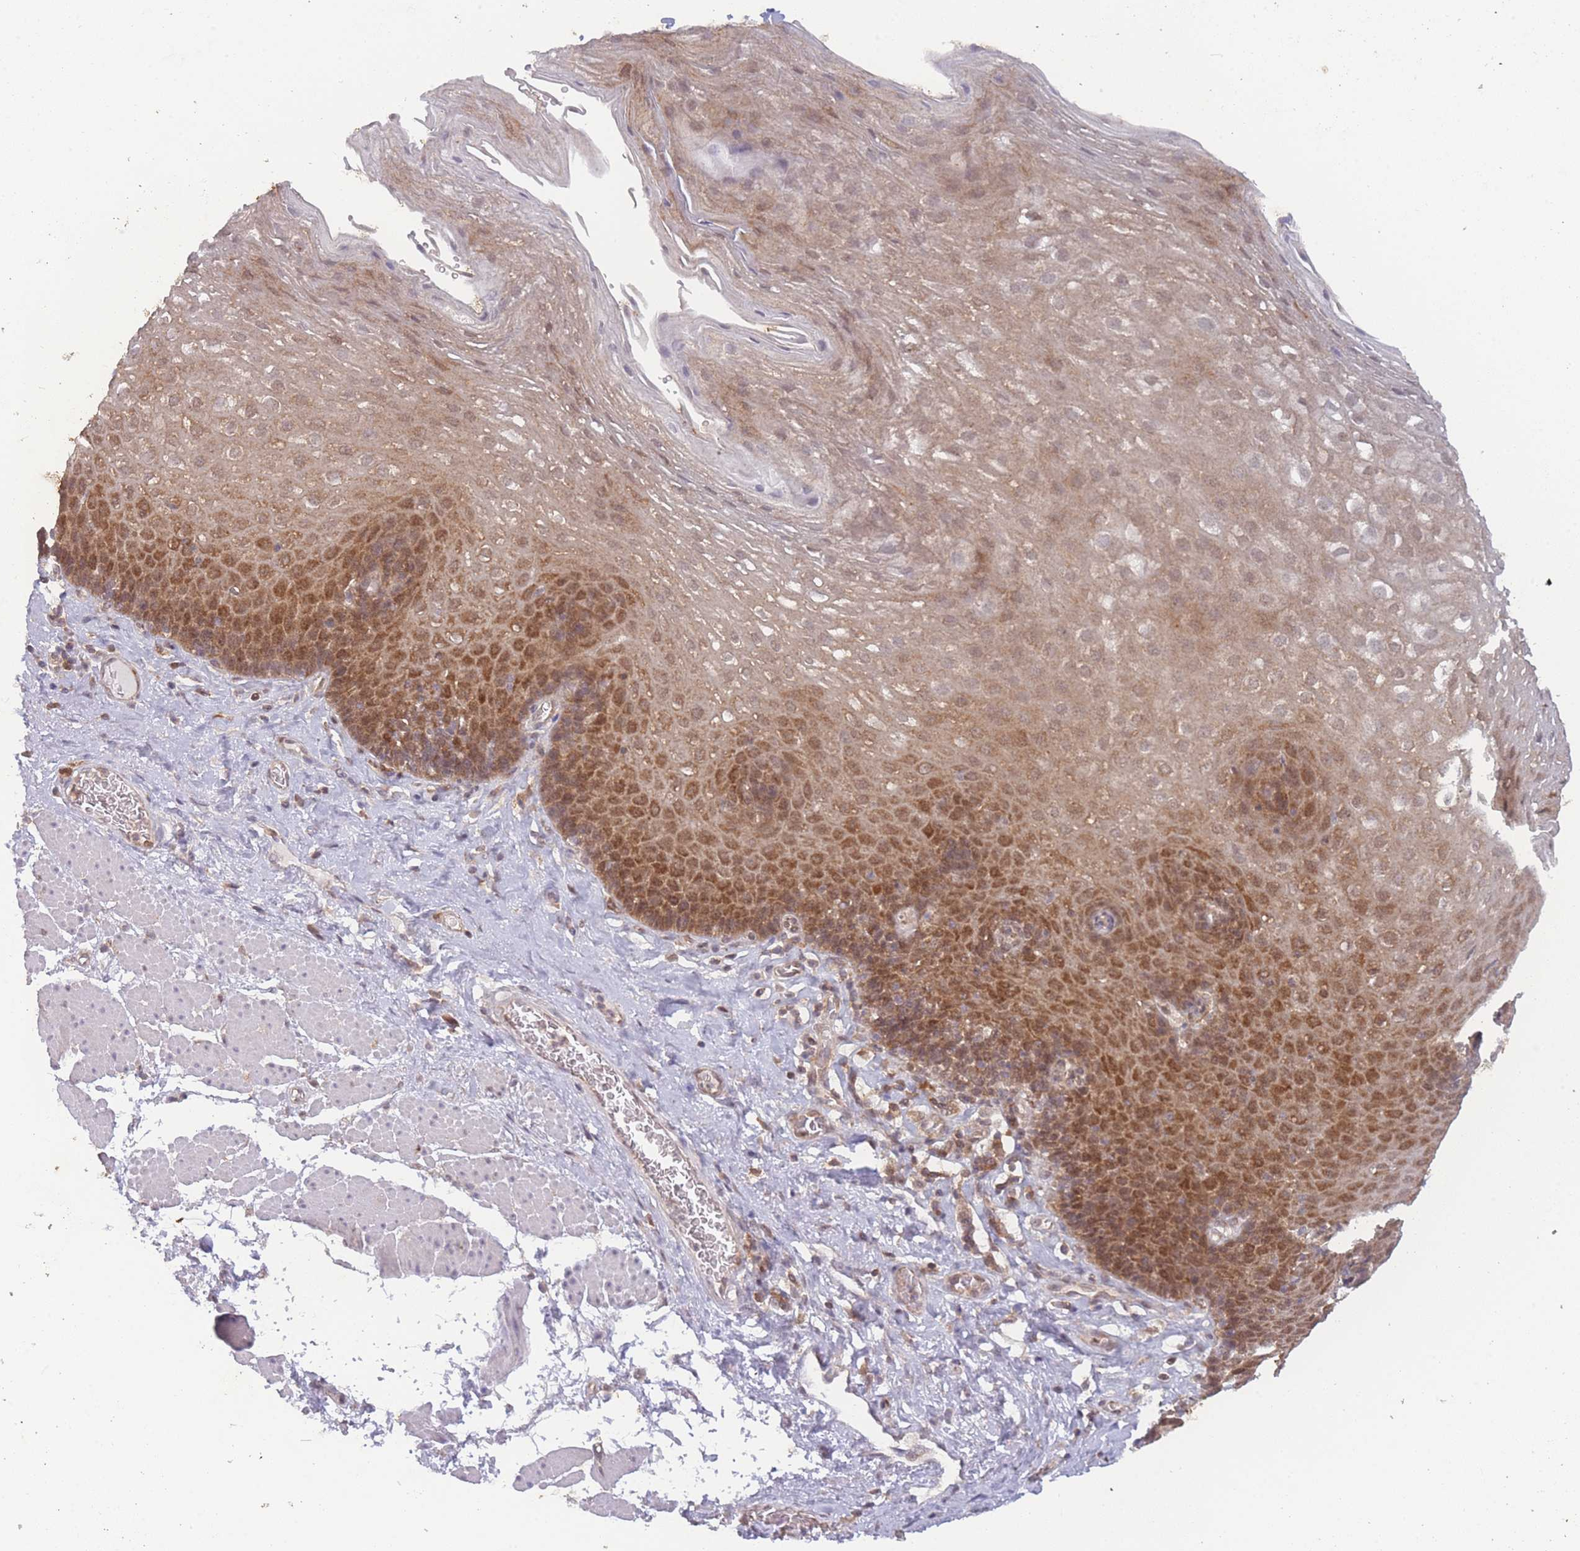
{"staining": {"intensity": "strong", "quantity": ">75%", "location": "cytoplasmic/membranous,nuclear"}, "tissue": "esophagus", "cell_type": "Squamous epithelial cells", "image_type": "normal", "snomed": [{"axis": "morphology", "description": "Normal tissue, NOS"}, {"axis": "topography", "description": "Esophagus"}], "caption": "A photomicrograph of esophagus stained for a protein demonstrates strong cytoplasmic/membranous,nuclear brown staining in squamous epithelial cells. Using DAB (3,3'-diaminobenzidine) (brown) and hematoxylin (blue) stains, captured at high magnification using brightfield microscopy.", "gene": "MRI1", "patient": {"sex": "female", "age": 66}}